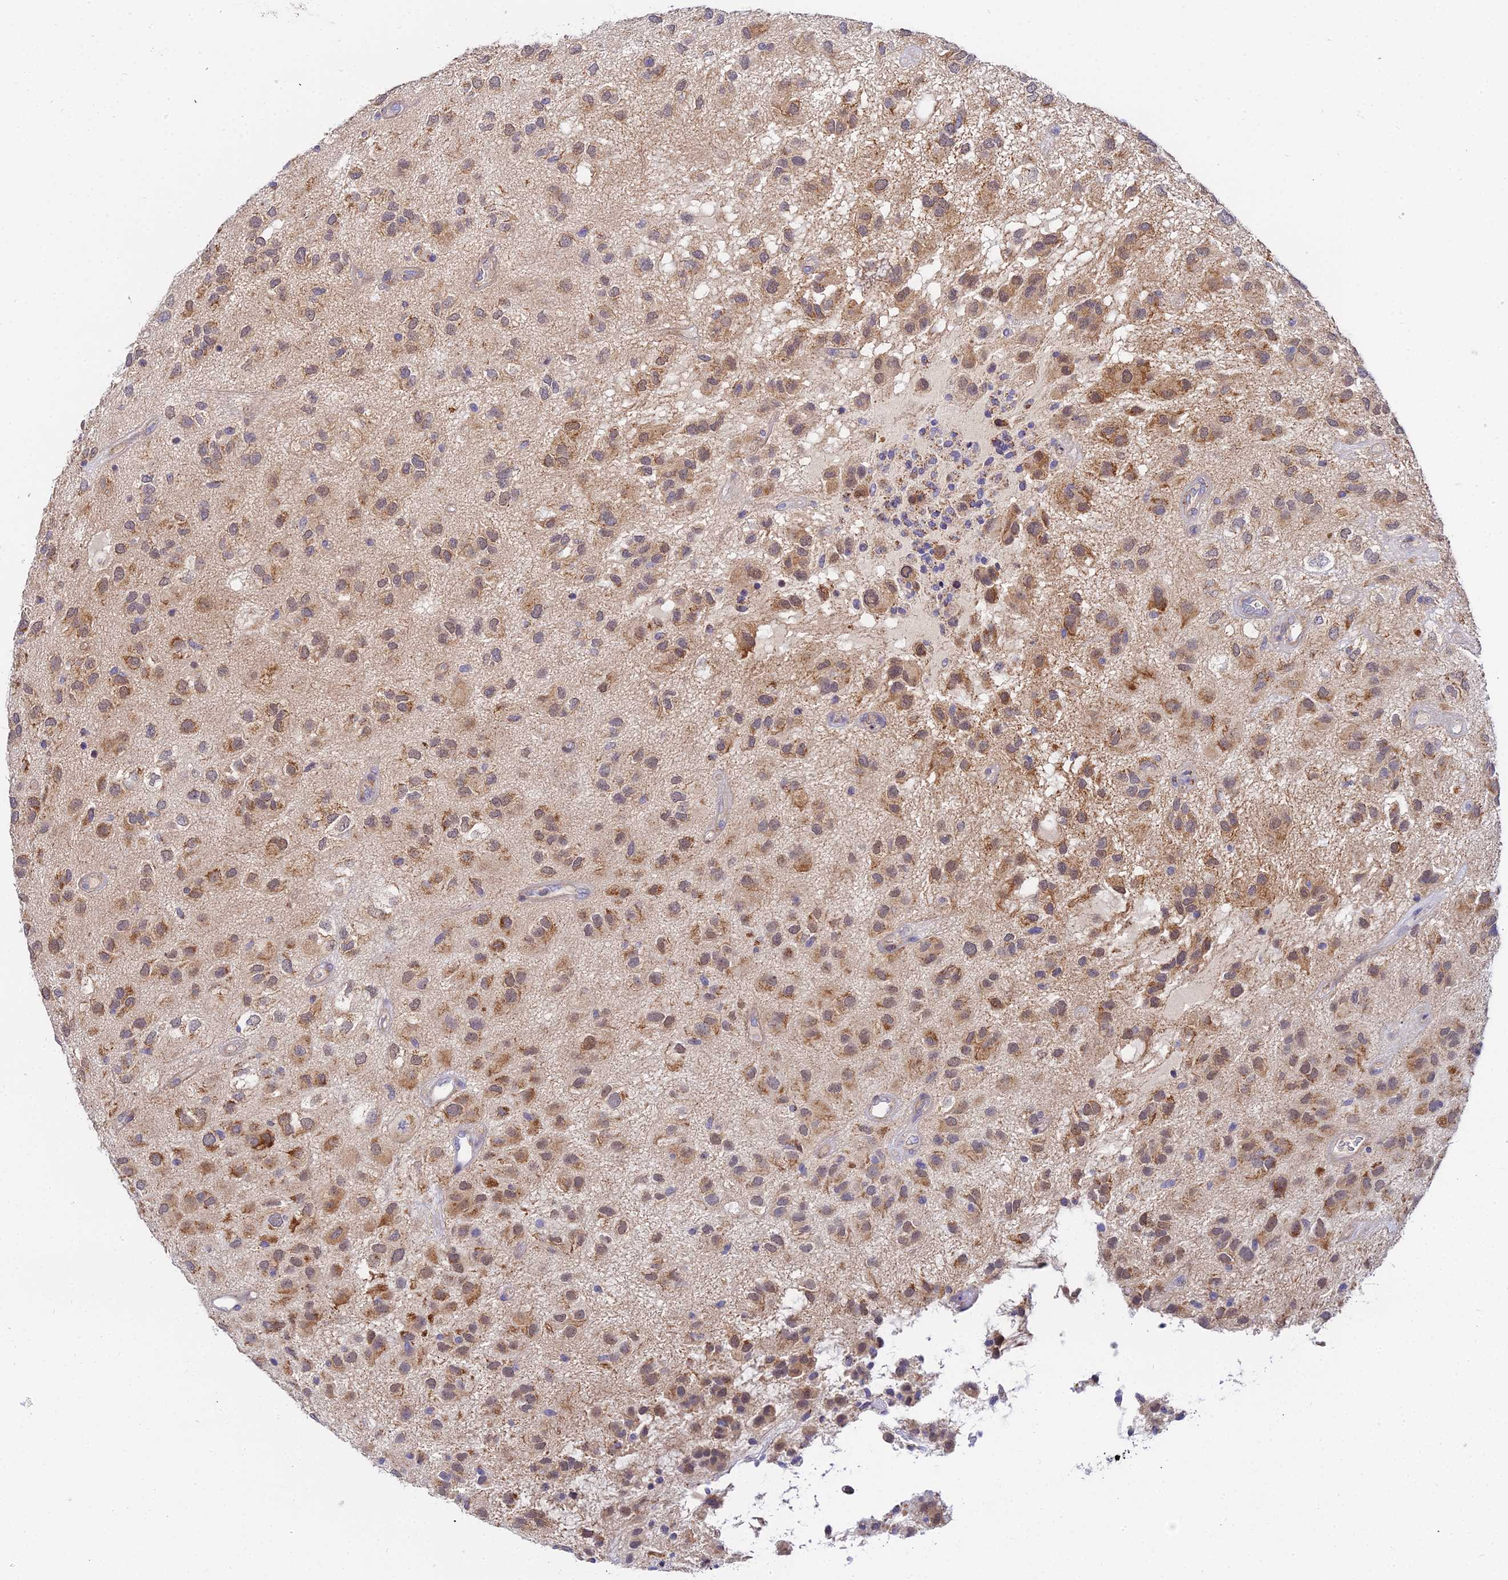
{"staining": {"intensity": "moderate", "quantity": ">75%", "location": "cytoplasmic/membranous"}, "tissue": "glioma", "cell_type": "Tumor cells", "image_type": "cancer", "snomed": [{"axis": "morphology", "description": "Glioma, malignant, Low grade"}, {"axis": "topography", "description": "Brain"}], "caption": "IHC photomicrograph of malignant low-grade glioma stained for a protein (brown), which reveals medium levels of moderate cytoplasmic/membranous positivity in about >75% of tumor cells.", "gene": "ACOT2", "patient": {"sex": "male", "age": 66}}